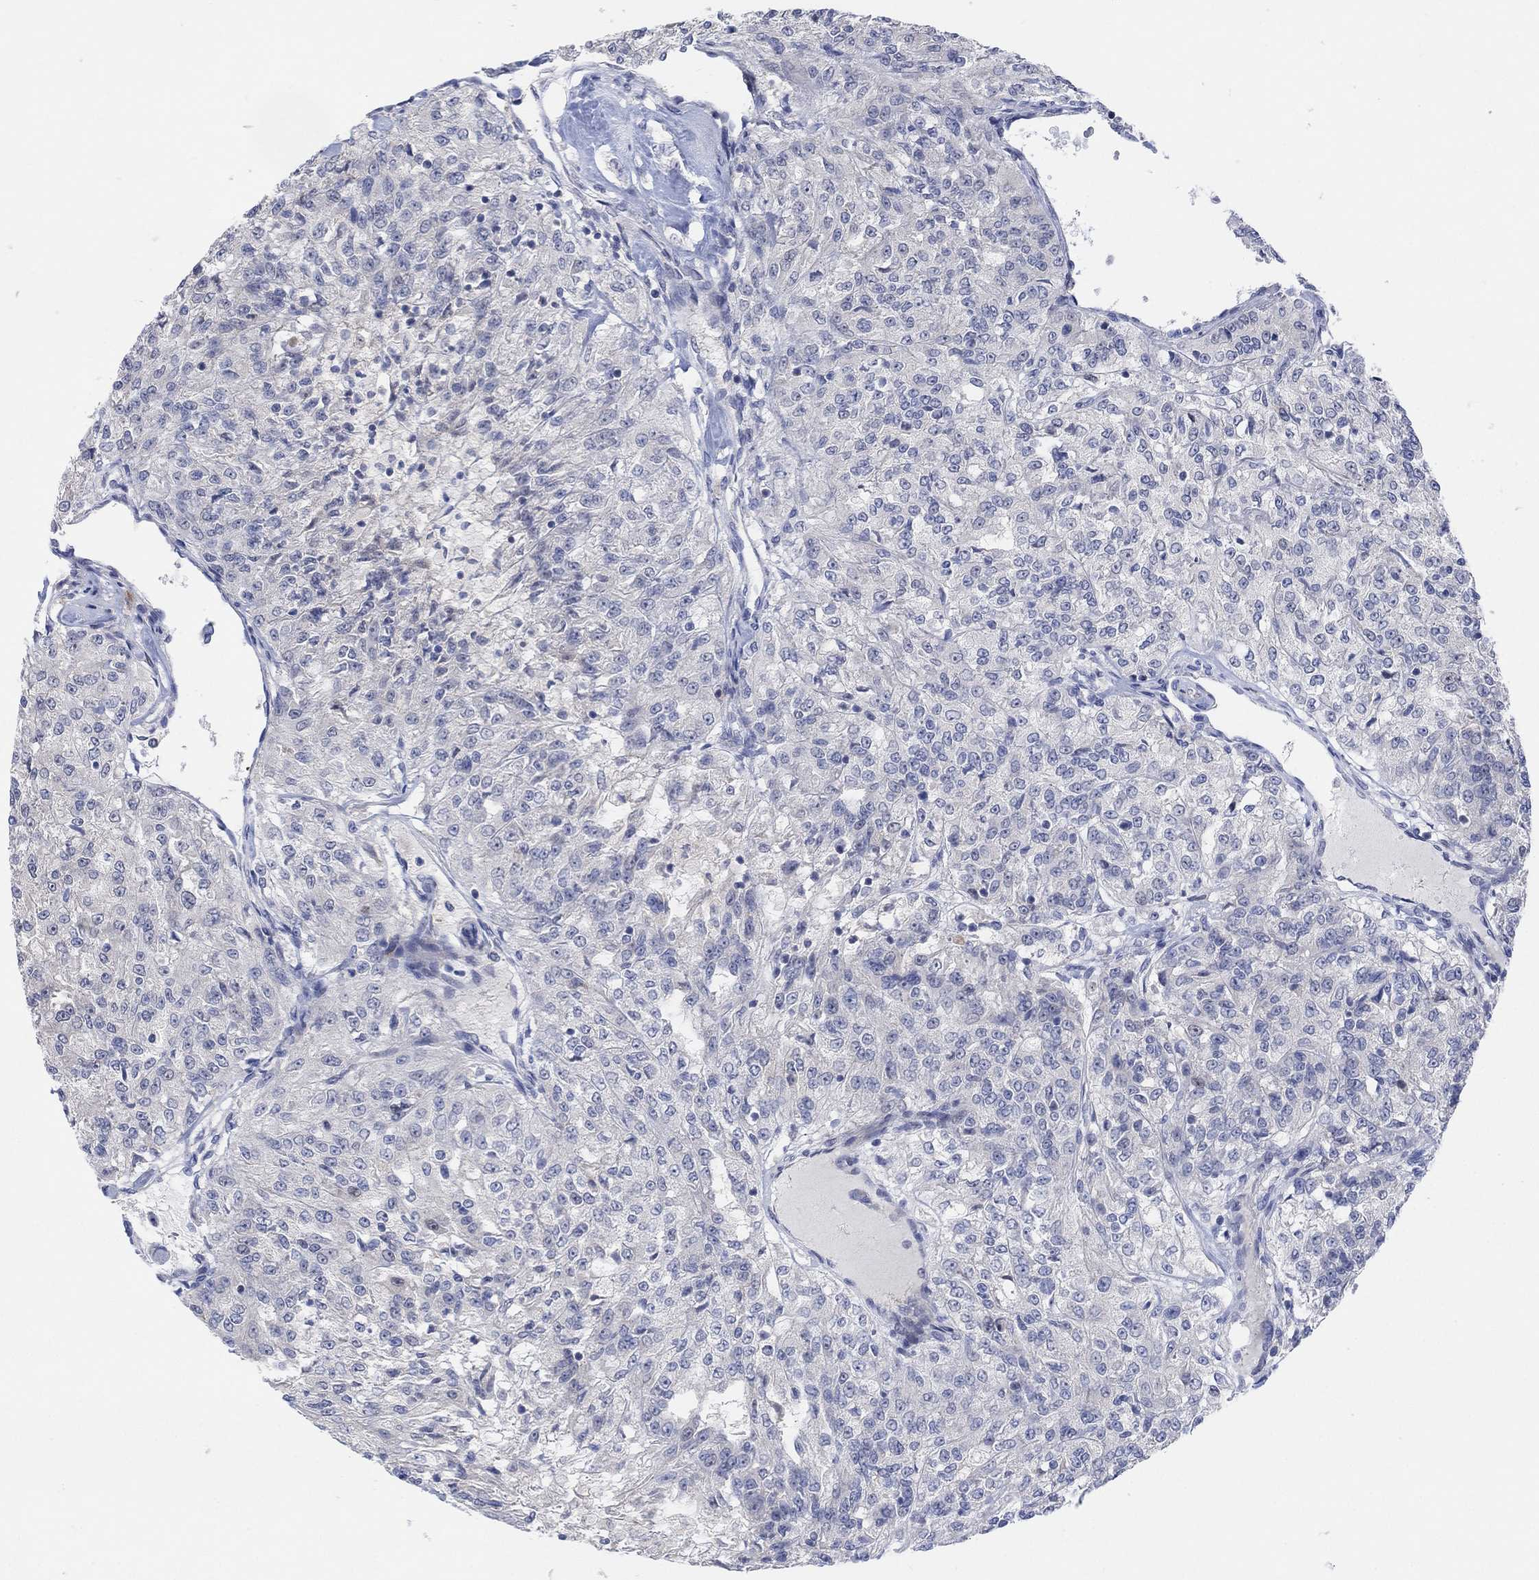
{"staining": {"intensity": "negative", "quantity": "none", "location": "none"}, "tissue": "renal cancer", "cell_type": "Tumor cells", "image_type": "cancer", "snomed": [{"axis": "morphology", "description": "Adenocarcinoma, NOS"}, {"axis": "topography", "description": "Kidney"}], "caption": "Immunohistochemistry micrograph of human renal cancer stained for a protein (brown), which displays no expression in tumor cells.", "gene": "CNTF", "patient": {"sex": "female", "age": 63}}